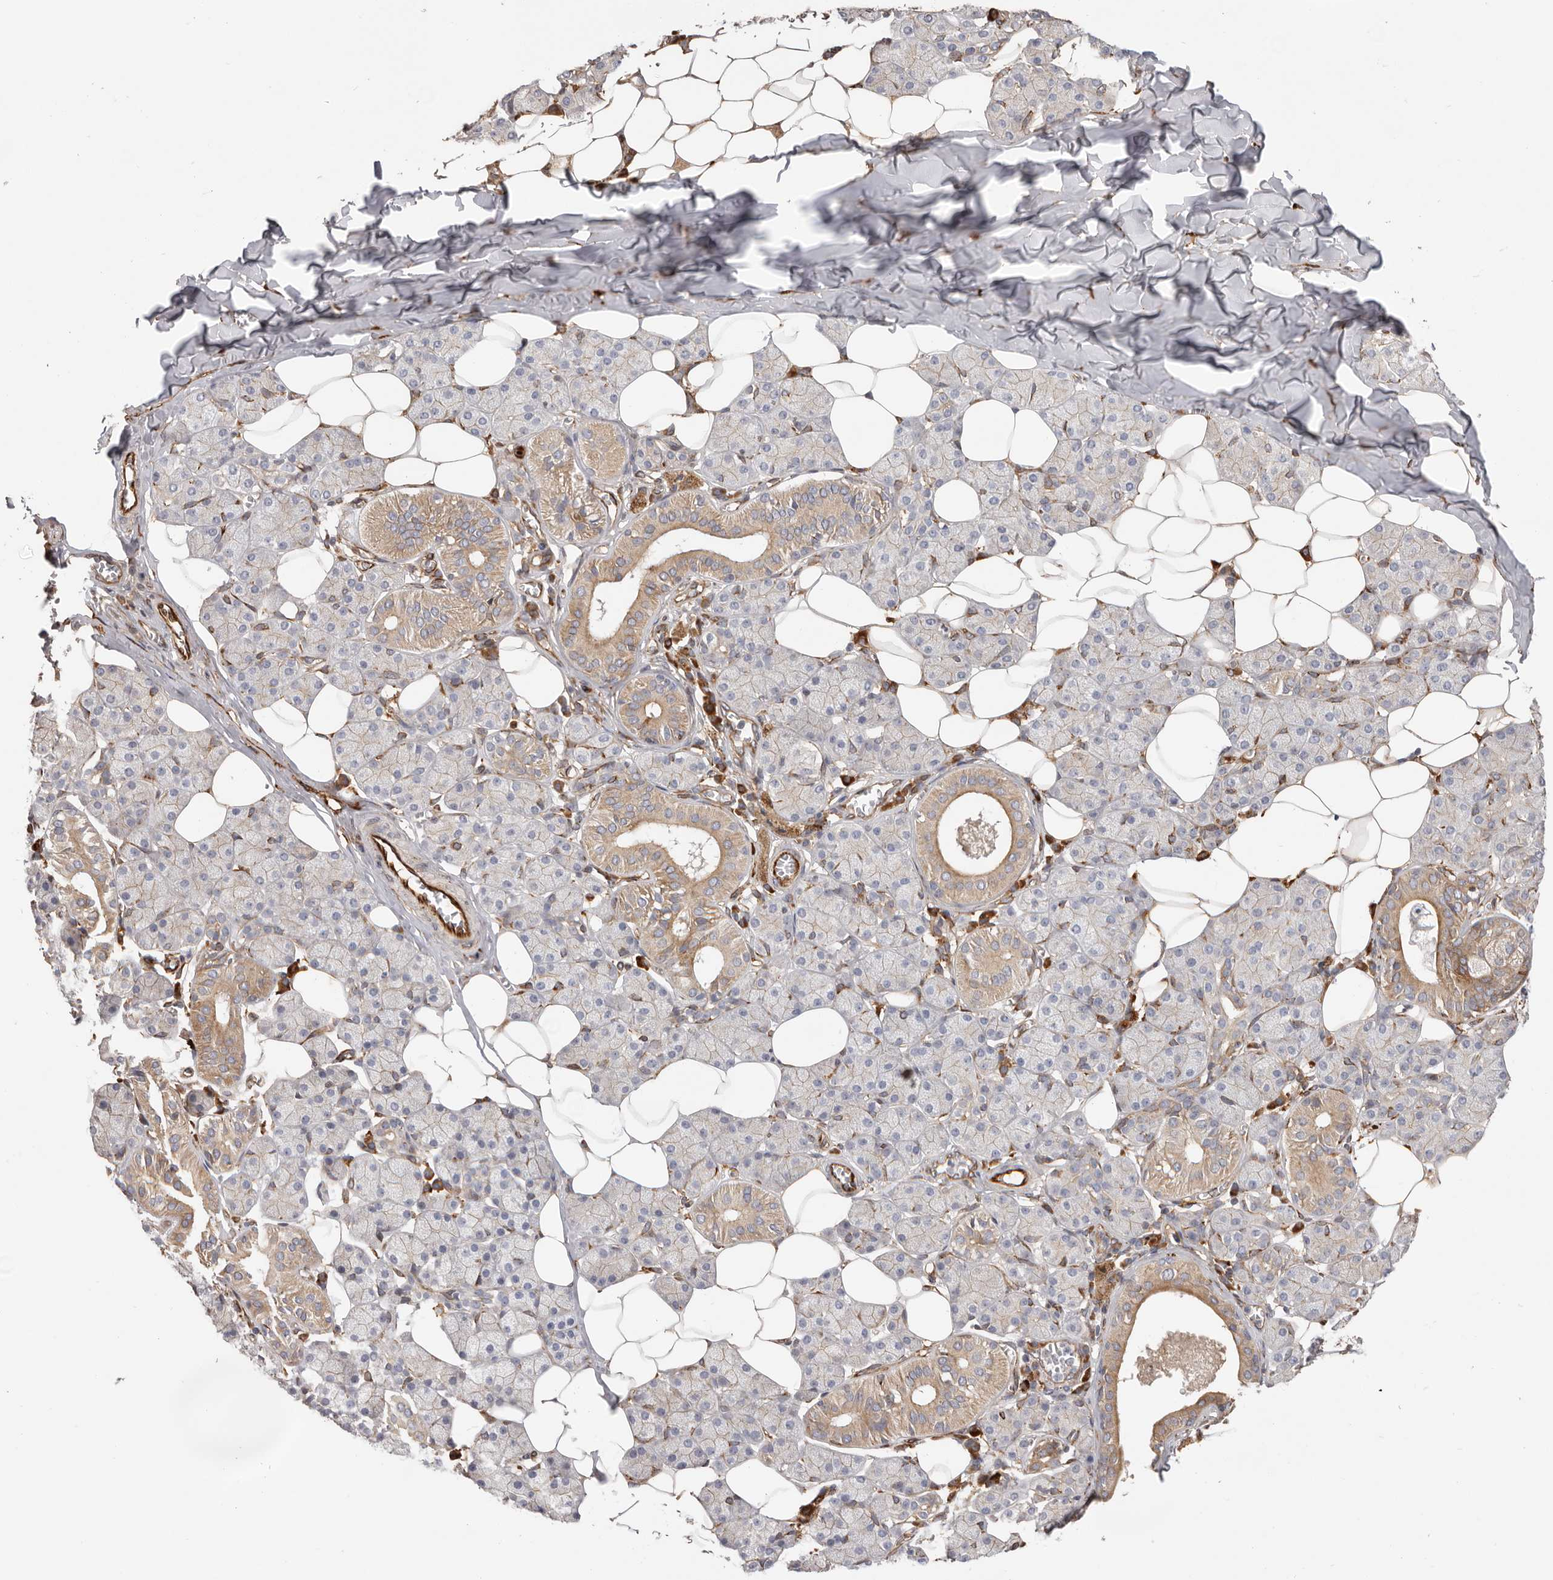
{"staining": {"intensity": "moderate", "quantity": "<25%", "location": "cytoplasmic/membranous"}, "tissue": "salivary gland", "cell_type": "Glandular cells", "image_type": "normal", "snomed": [{"axis": "morphology", "description": "Normal tissue, NOS"}, {"axis": "topography", "description": "Salivary gland"}], "caption": "Brown immunohistochemical staining in benign salivary gland displays moderate cytoplasmic/membranous staining in approximately <25% of glandular cells. (Stains: DAB in brown, nuclei in blue, Microscopy: brightfield microscopy at high magnification).", "gene": "WDTC1", "patient": {"sex": "female", "age": 33}}